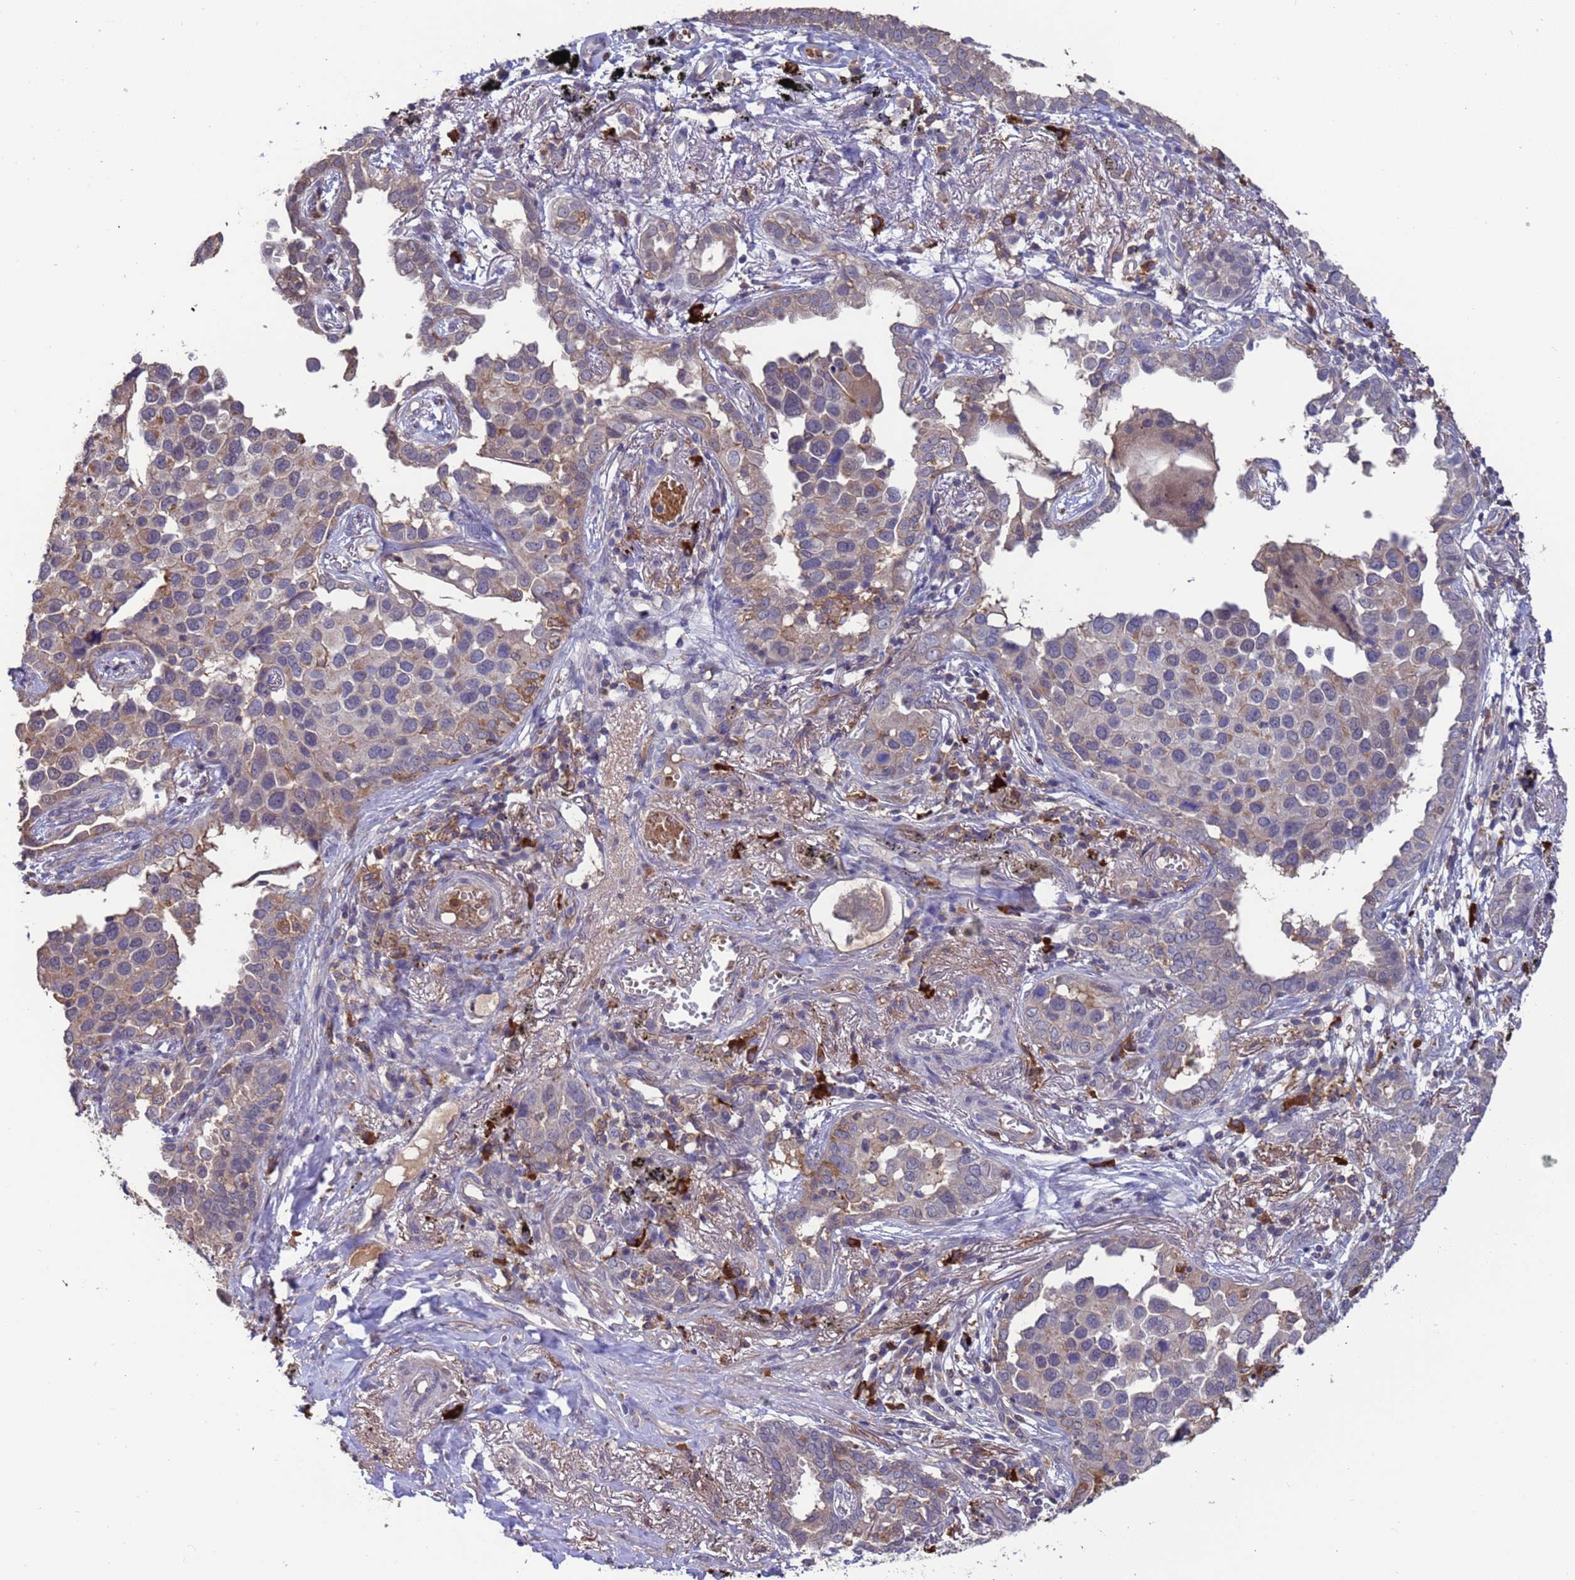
{"staining": {"intensity": "weak", "quantity": "<25%", "location": "cytoplasmic/membranous"}, "tissue": "lung cancer", "cell_type": "Tumor cells", "image_type": "cancer", "snomed": [{"axis": "morphology", "description": "Adenocarcinoma, NOS"}, {"axis": "topography", "description": "Lung"}], "caption": "Lung adenocarcinoma stained for a protein using immunohistochemistry (IHC) reveals no staining tumor cells.", "gene": "AMPD3", "patient": {"sex": "male", "age": 67}}